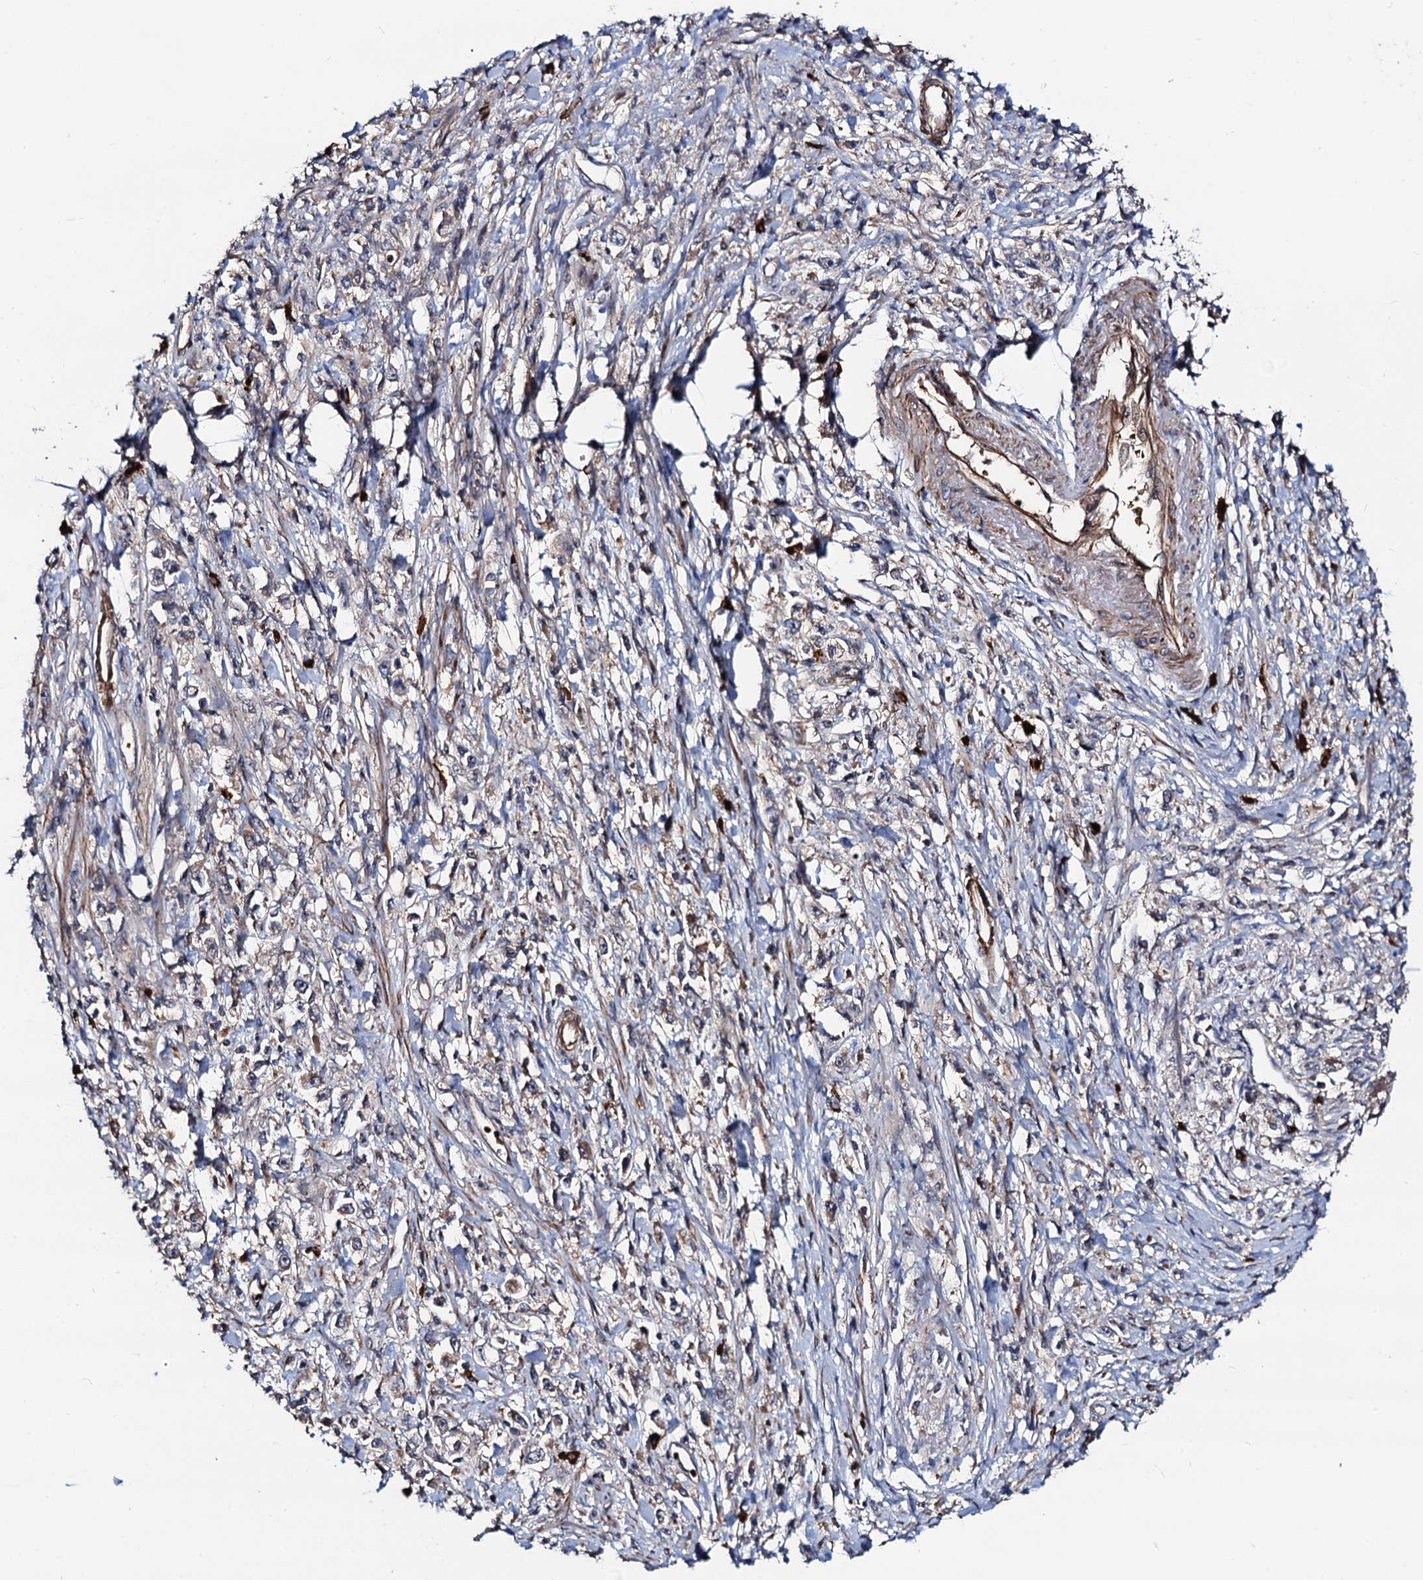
{"staining": {"intensity": "negative", "quantity": "none", "location": "none"}, "tissue": "stomach cancer", "cell_type": "Tumor cells", "image_type": "cancer", "snomed": [{"axis": "morphology", "description": "Adenocarcinoma, NOS"}, {"axis": "topography", "description": "Stomach"}], "caption": "This is an immunohistochemistry image of human stomach adenocarcinoma. There is no expression in tumor cells.", "gene": "KXD1", "patient": {"sex": "female", "age": 59}}